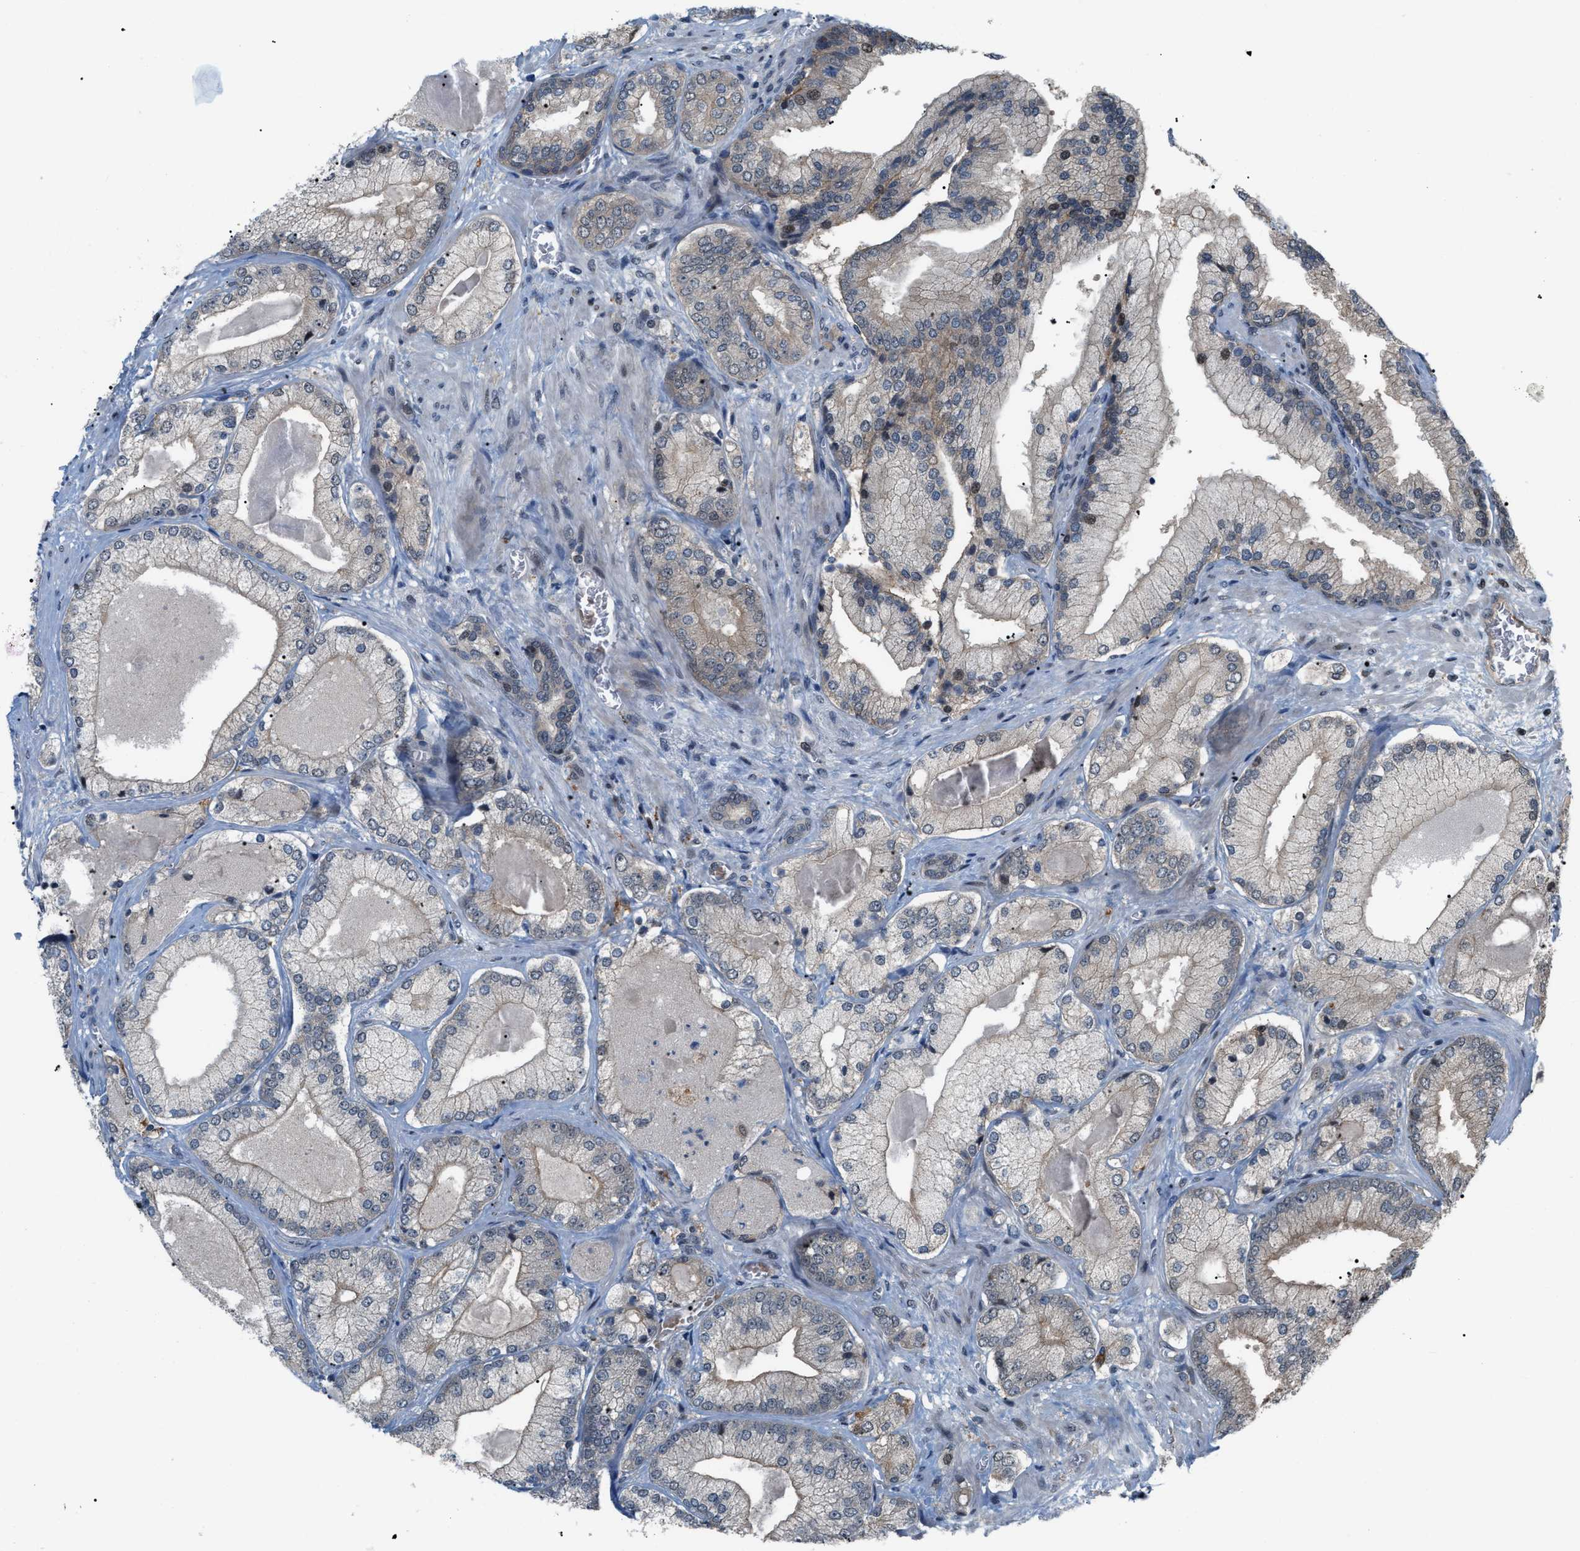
{"staining": {"intensity": "weak", "quantity": "<25%", "location": "cytoplasmic/membranous"}, "tissue": "prostate cancer", "cell_type": "Tumor cells", "image_type": "cancer", "snomed": [{"axis": "morphology", "description": "Adenocarcinoma, Low grade"}, {"axis": "topography", "description": "Prostate"}], "caption": "A high-resolution histopathology image shows immunohistochemistry staining of prostate cancer, which reveals no significant positivity in tumor cells.", "gene": "RFFL", "patient": {"sex": "male", "age": 65}}